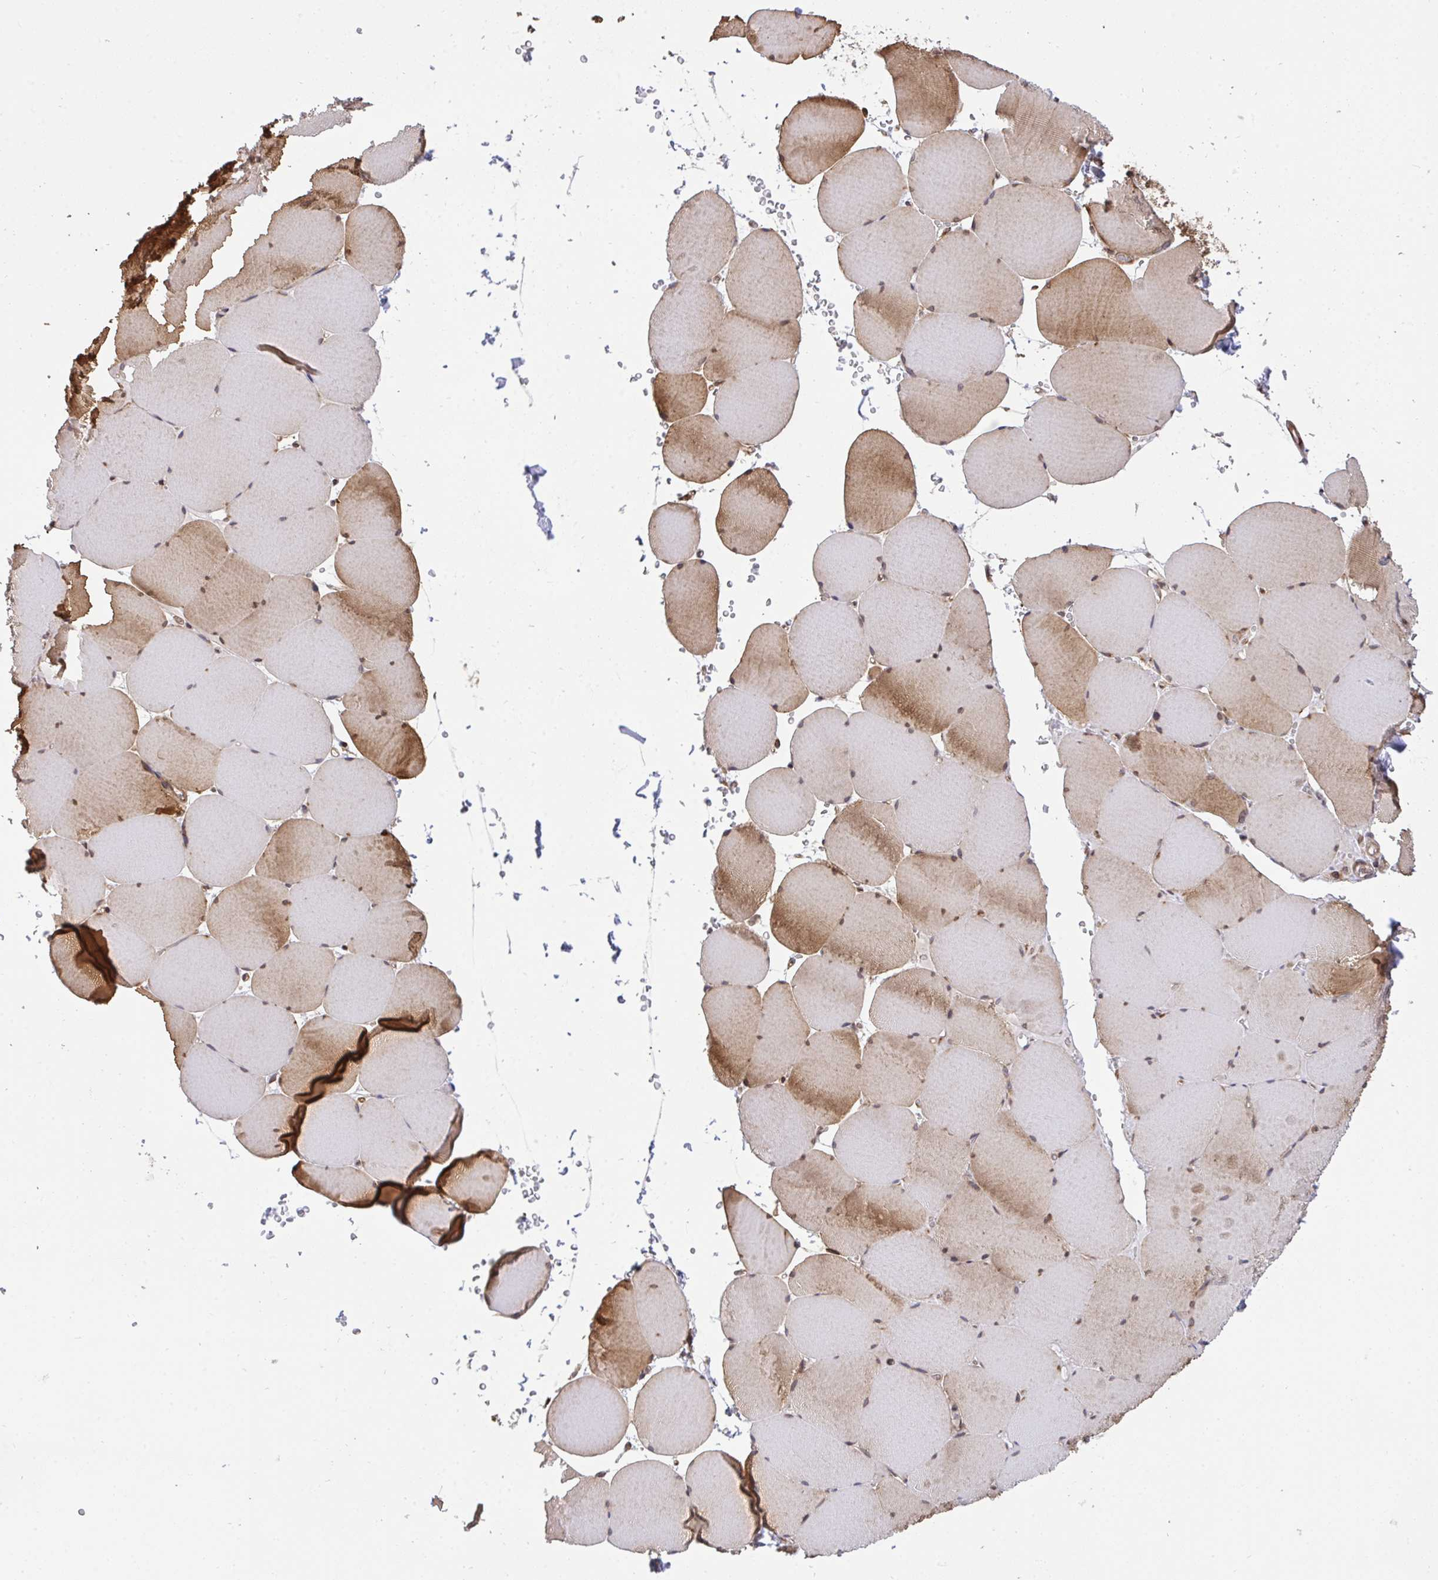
{"staining": {"intensity": "moderate", "quantity": "25%-75%", "location": "cytoplasmic/membranous"}, "tissue": "skeletal muscle", "cell_type": "Myocytes", "image_type": "normal", "snomed": [{"axis": "morphology", "description": "Normal tissue, NOS"}, {"axis": "topography", "description": "Skeletal muscle"}, {"axis": "topography", "description": "Head-Neck"}], "caption": "Immunohistochemical staining of normal human skeletal muscle demonstrates moderate cytoplasmic/membranous protein positivity in approximately 25%-75% of myocytes. The staining was performed using DAB (3,3'-diaminobenzidine), with brown indicating positive protein expression. Nuclei are stained blue with hematoxylin.", "gene": "ERI1", "patient": {"sex": "male", "age": 66}}